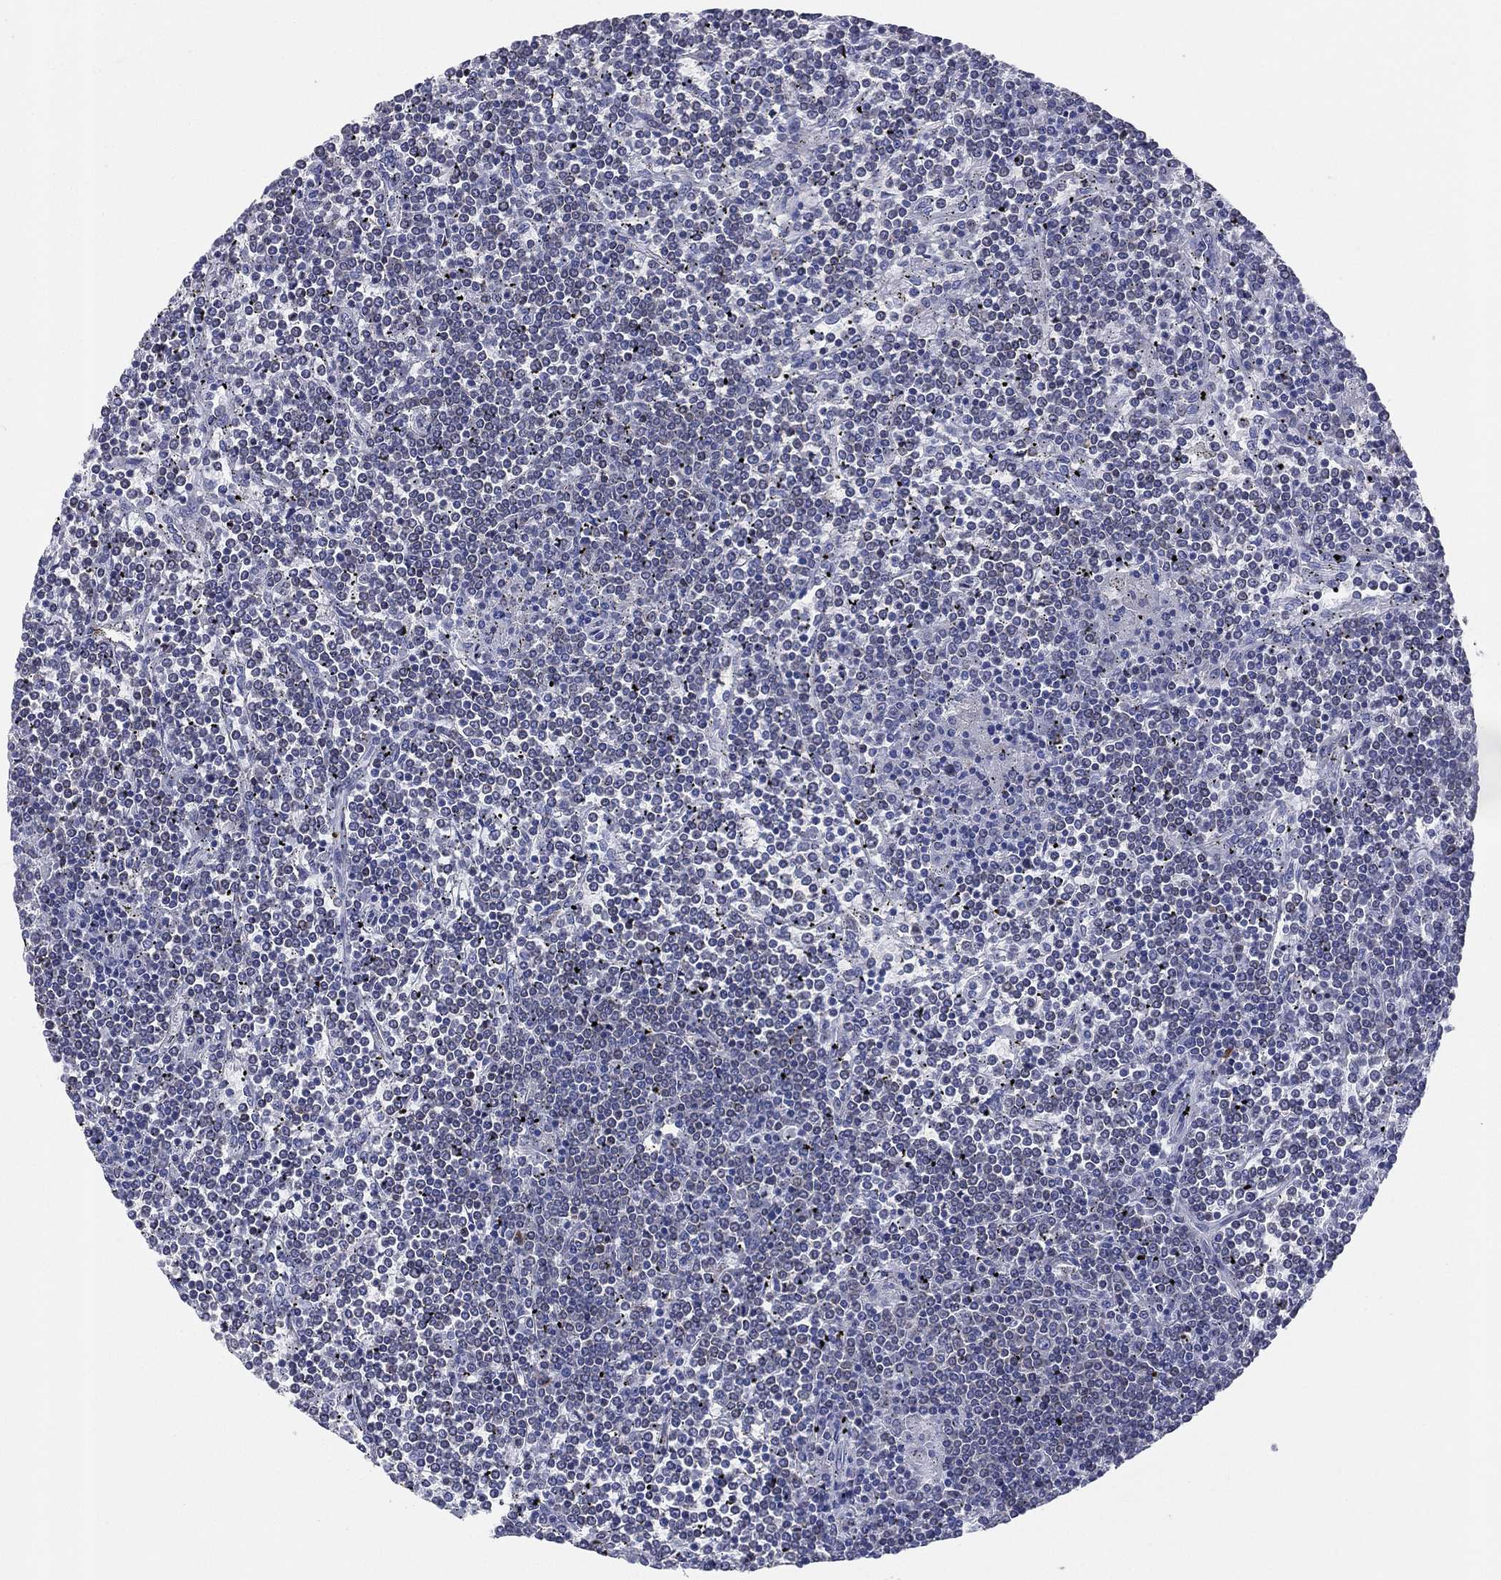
{"staining": {"intensity": "negative", "quantity": "none", "location": "none"}, "tissue": "lymphoma", "cell_type": "Tumor cells", "image_type": "cancer", "snomed": [{"axis": "morphology", "description": "Malignant lymphoma, non-Hodgkin's type, Low grade"}, {"axis": "topography", "description": "Spleen"}], "caption": "Tumor cells are negative for brown protein staining in lymphoma. The staining was performed using DAB to visualize the protein expression in brown, while the nuclei were stained in blue with hematoxylin (Magnification: 20x).", "gene": "CD79A", "patient": {"sex": "female", "age": 19}}